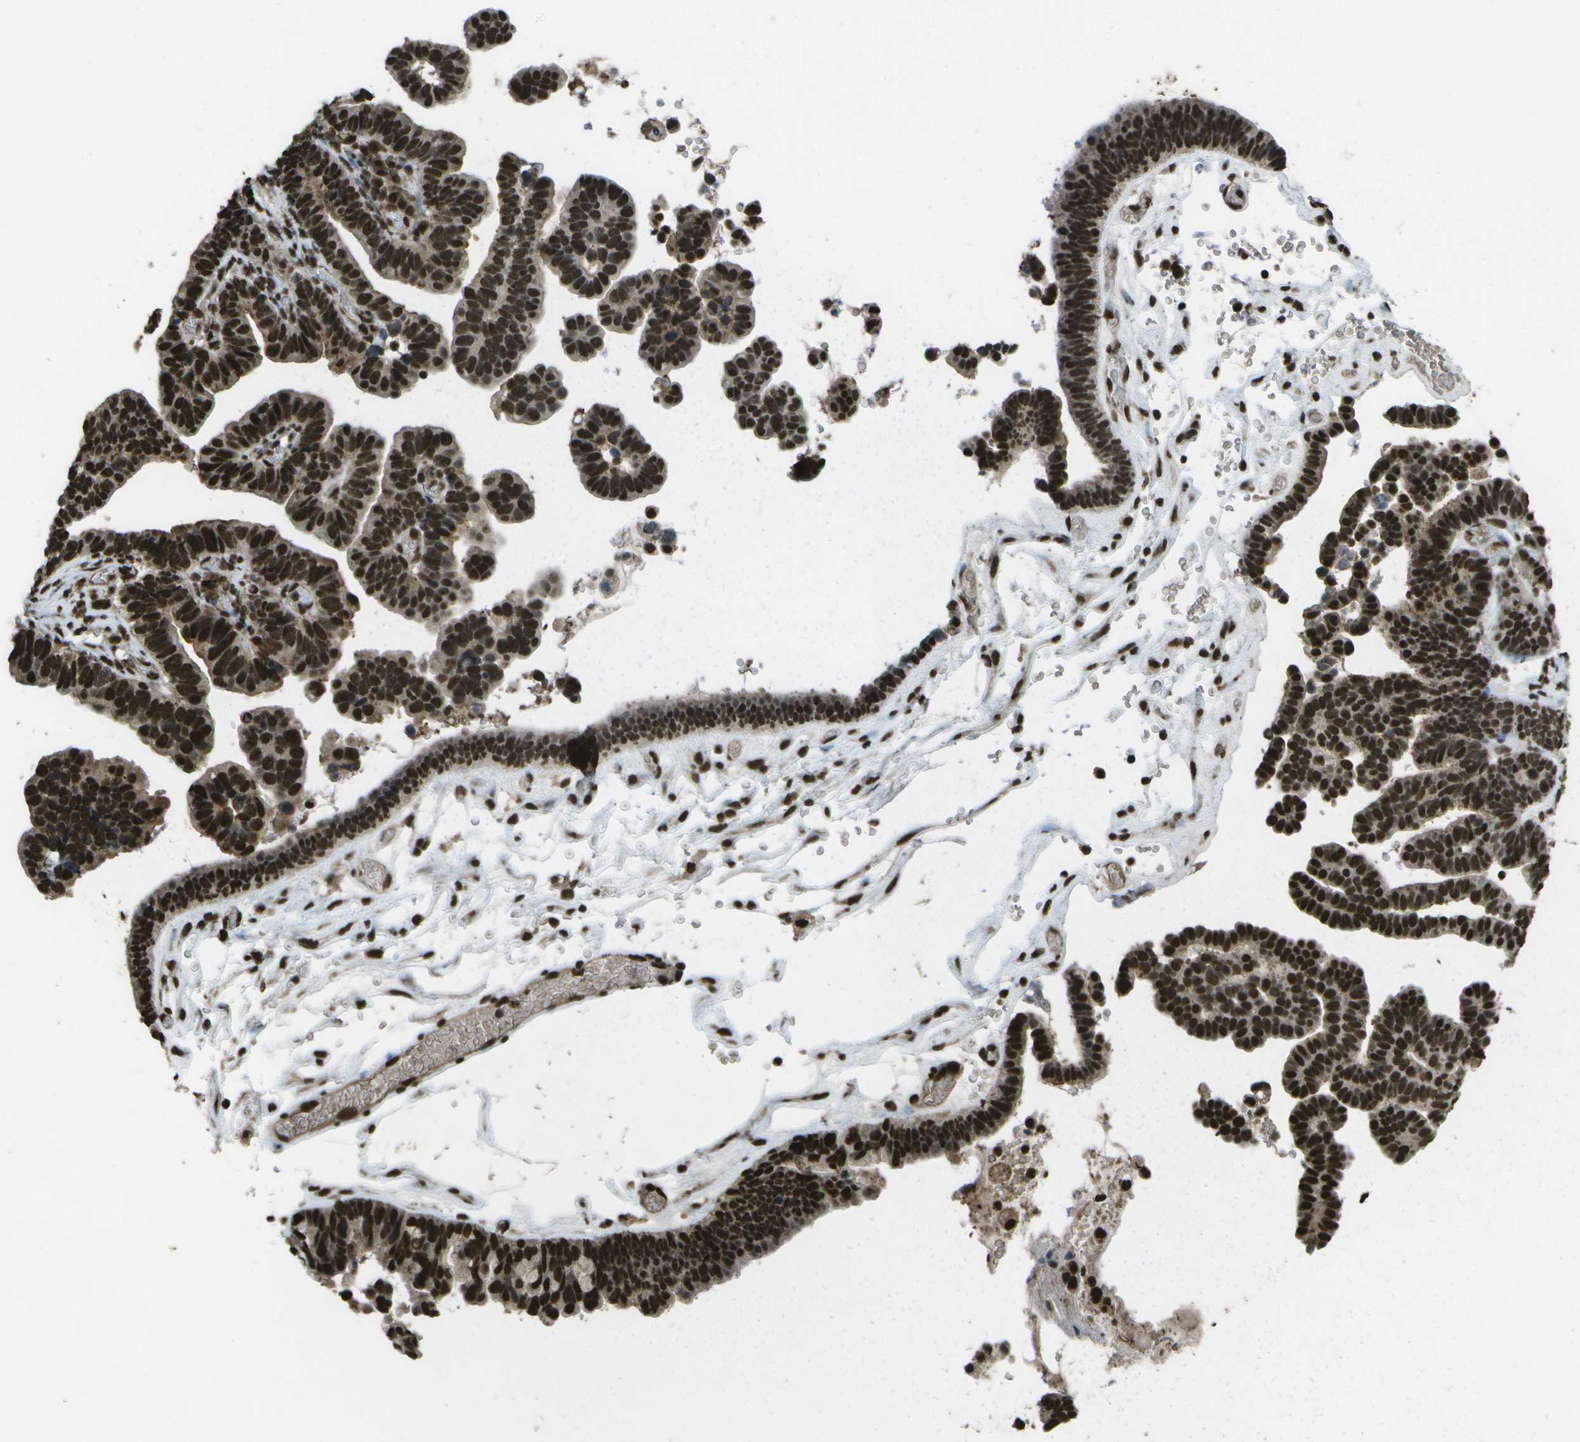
{"staining": {"intensity": "strong", "quantity": ">75%", "location": "nuclear"}, "tissue": "ovarian cancer", "cell_type": "Tumor cells", "image_type": "cancer", "snomed": [{"axis": "morphology", "description": "Cystadenocarcinoma, serous, NOS"}, {"axis": "topography", "description": "Ovary"}], "caption": "Ovarian serous cystadenocarcinoma stained with a protein marker exhibits strong staining in tumor cells.", "gene": "SPEN", "patient": {"sex": "female", "age": 56}}